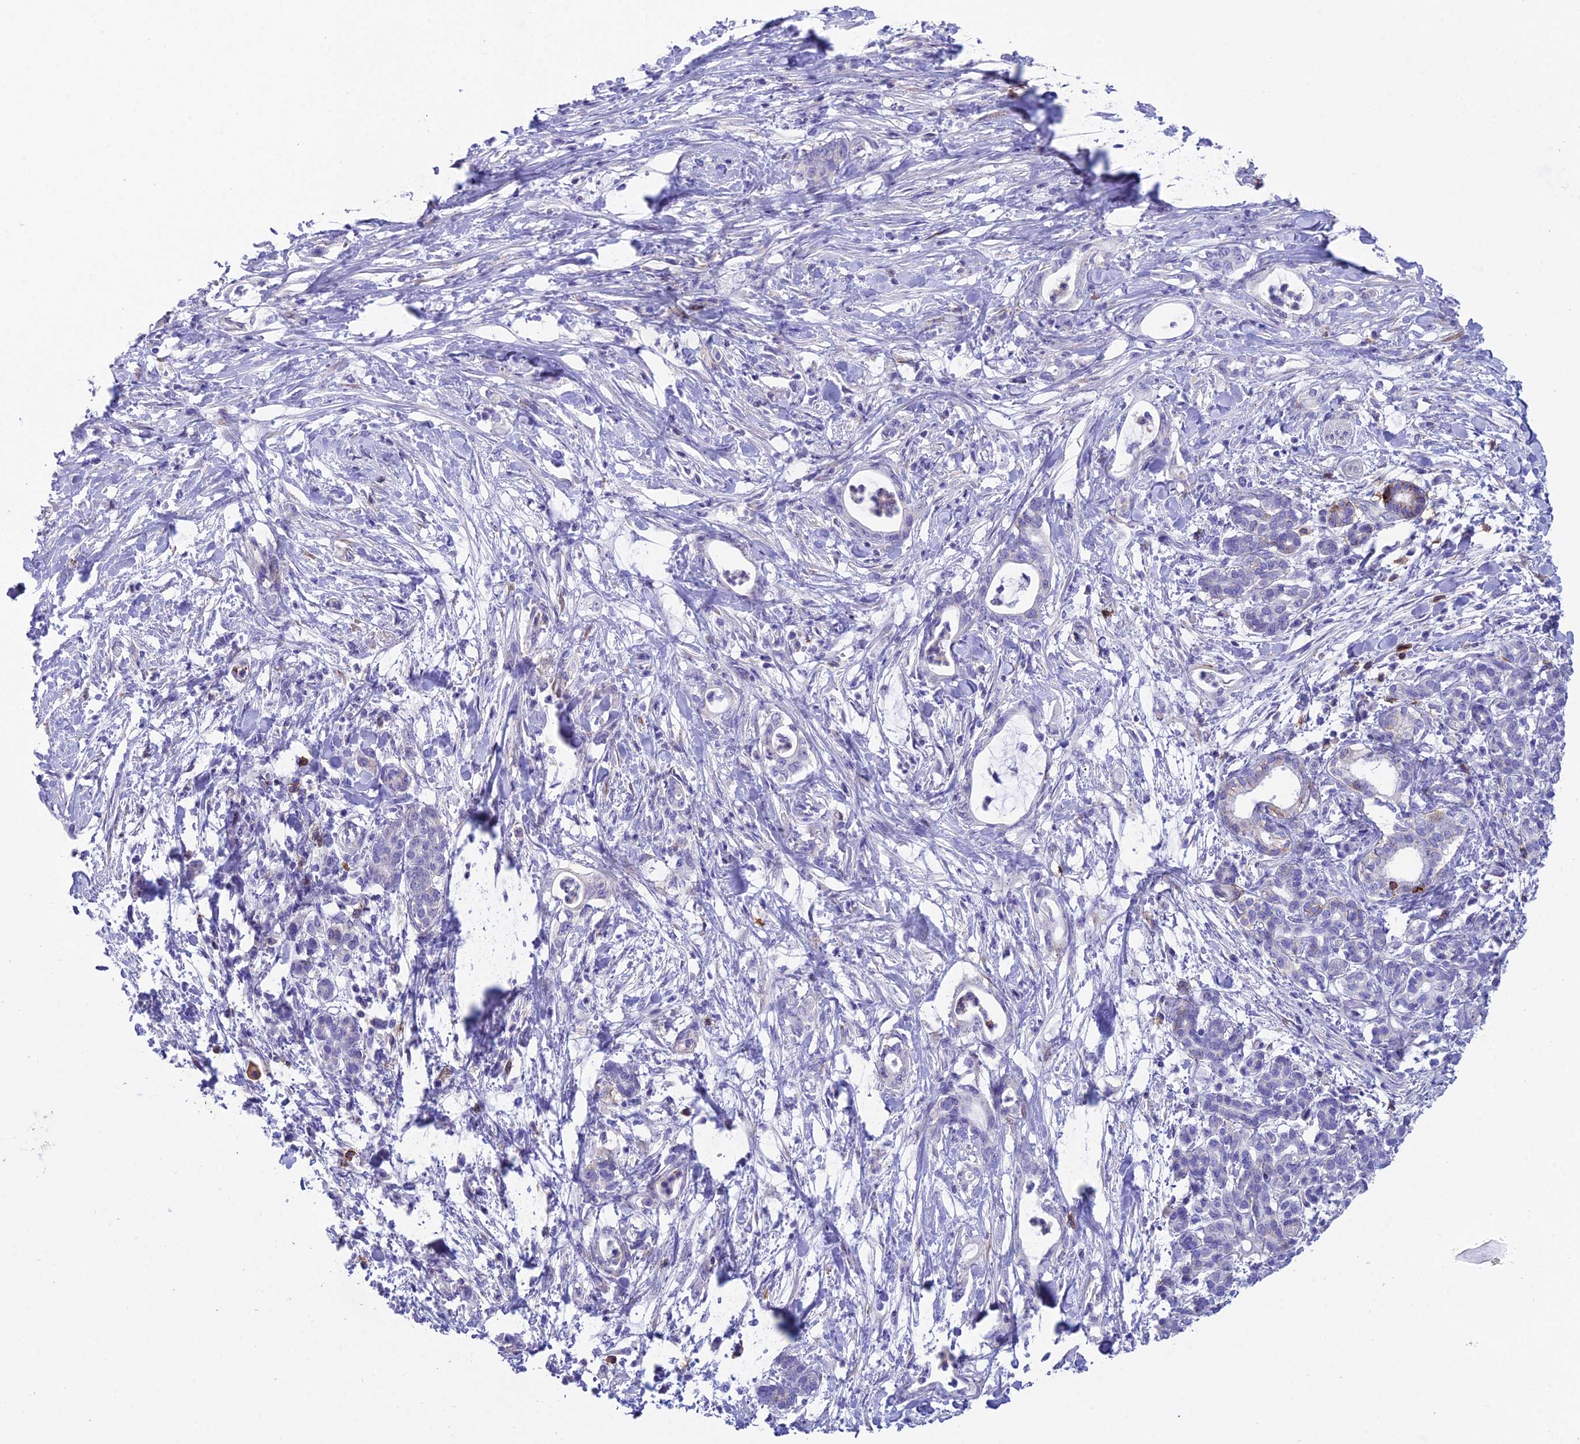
{"staining": {"intensity": "negative", "quantity": "none", "location": "none"}, "tissue": "pancreatic cancer", "cell_type": "Tumor cells", "image_type": "cancer", "snomed": [{"axis": "morphology", "description": "Adenocarcinoma, NOS"}, {"axis": "topography", "description": "Pancreas"}], "caption": "Tumor cells show no significant protein positivity in pancreatic cancer (adenocarcinoma).", "gene": "OR1Q1", "patient": {"sex": "female", "age": 55}}